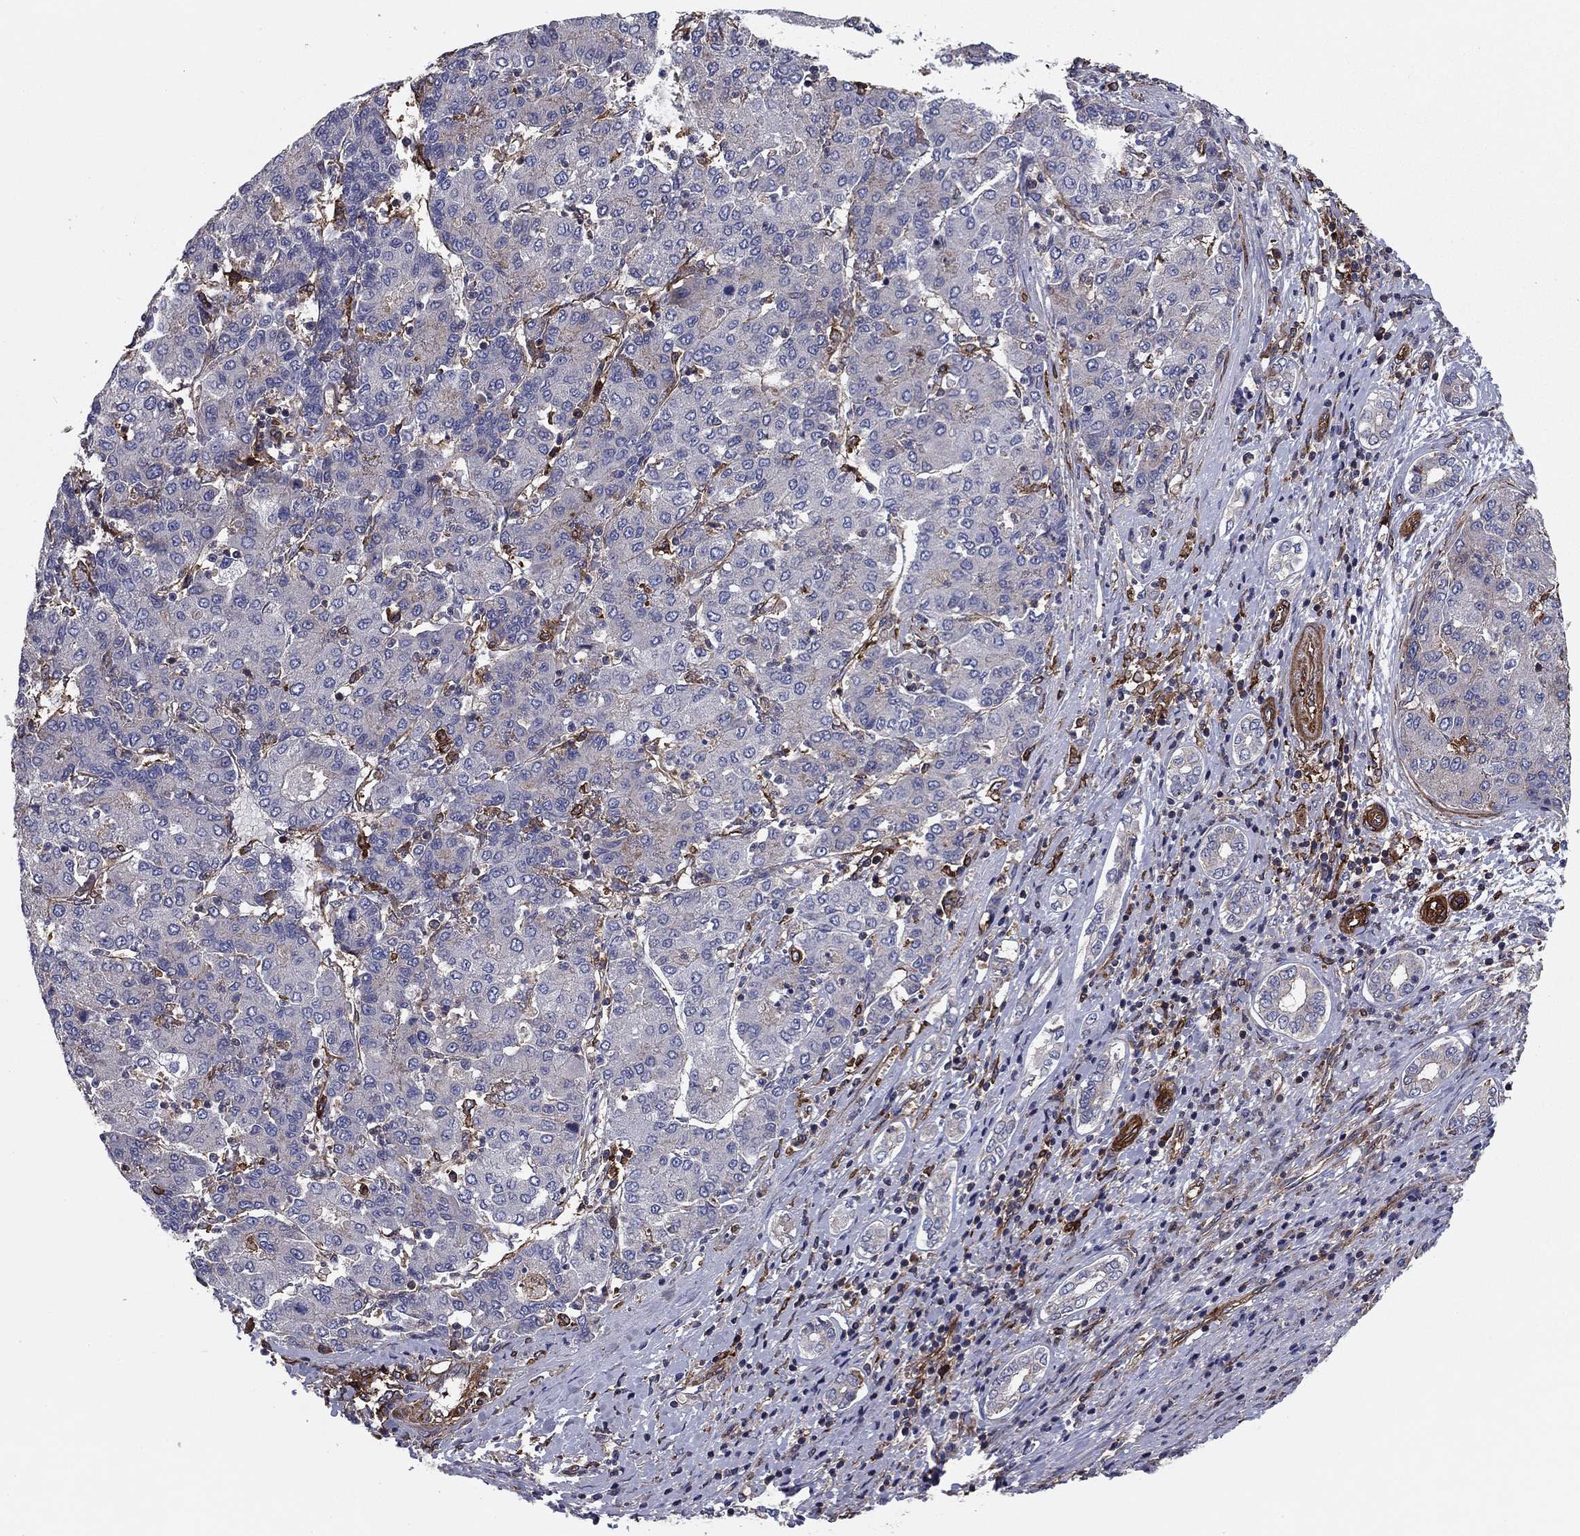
{"staining": {"intensity": "negative", "quantity": "none", "location": "none"}, "tissue": "liver cancer", "cell_type": "Tumor cells", "image_type": "cancer", "snomed": [{"axis": "morphology", "description": "Carcinoma, Hepatocellular, NOS"}, {"axis": "topography", "description": "Liver"}], "caption": "Histopathology image shows no significant protein expression in tumor cells of liver cancer (hepatocellular carcinoma).", "gene": "EHBP1L1", "patient": {"sex": "male", "age": 65}}